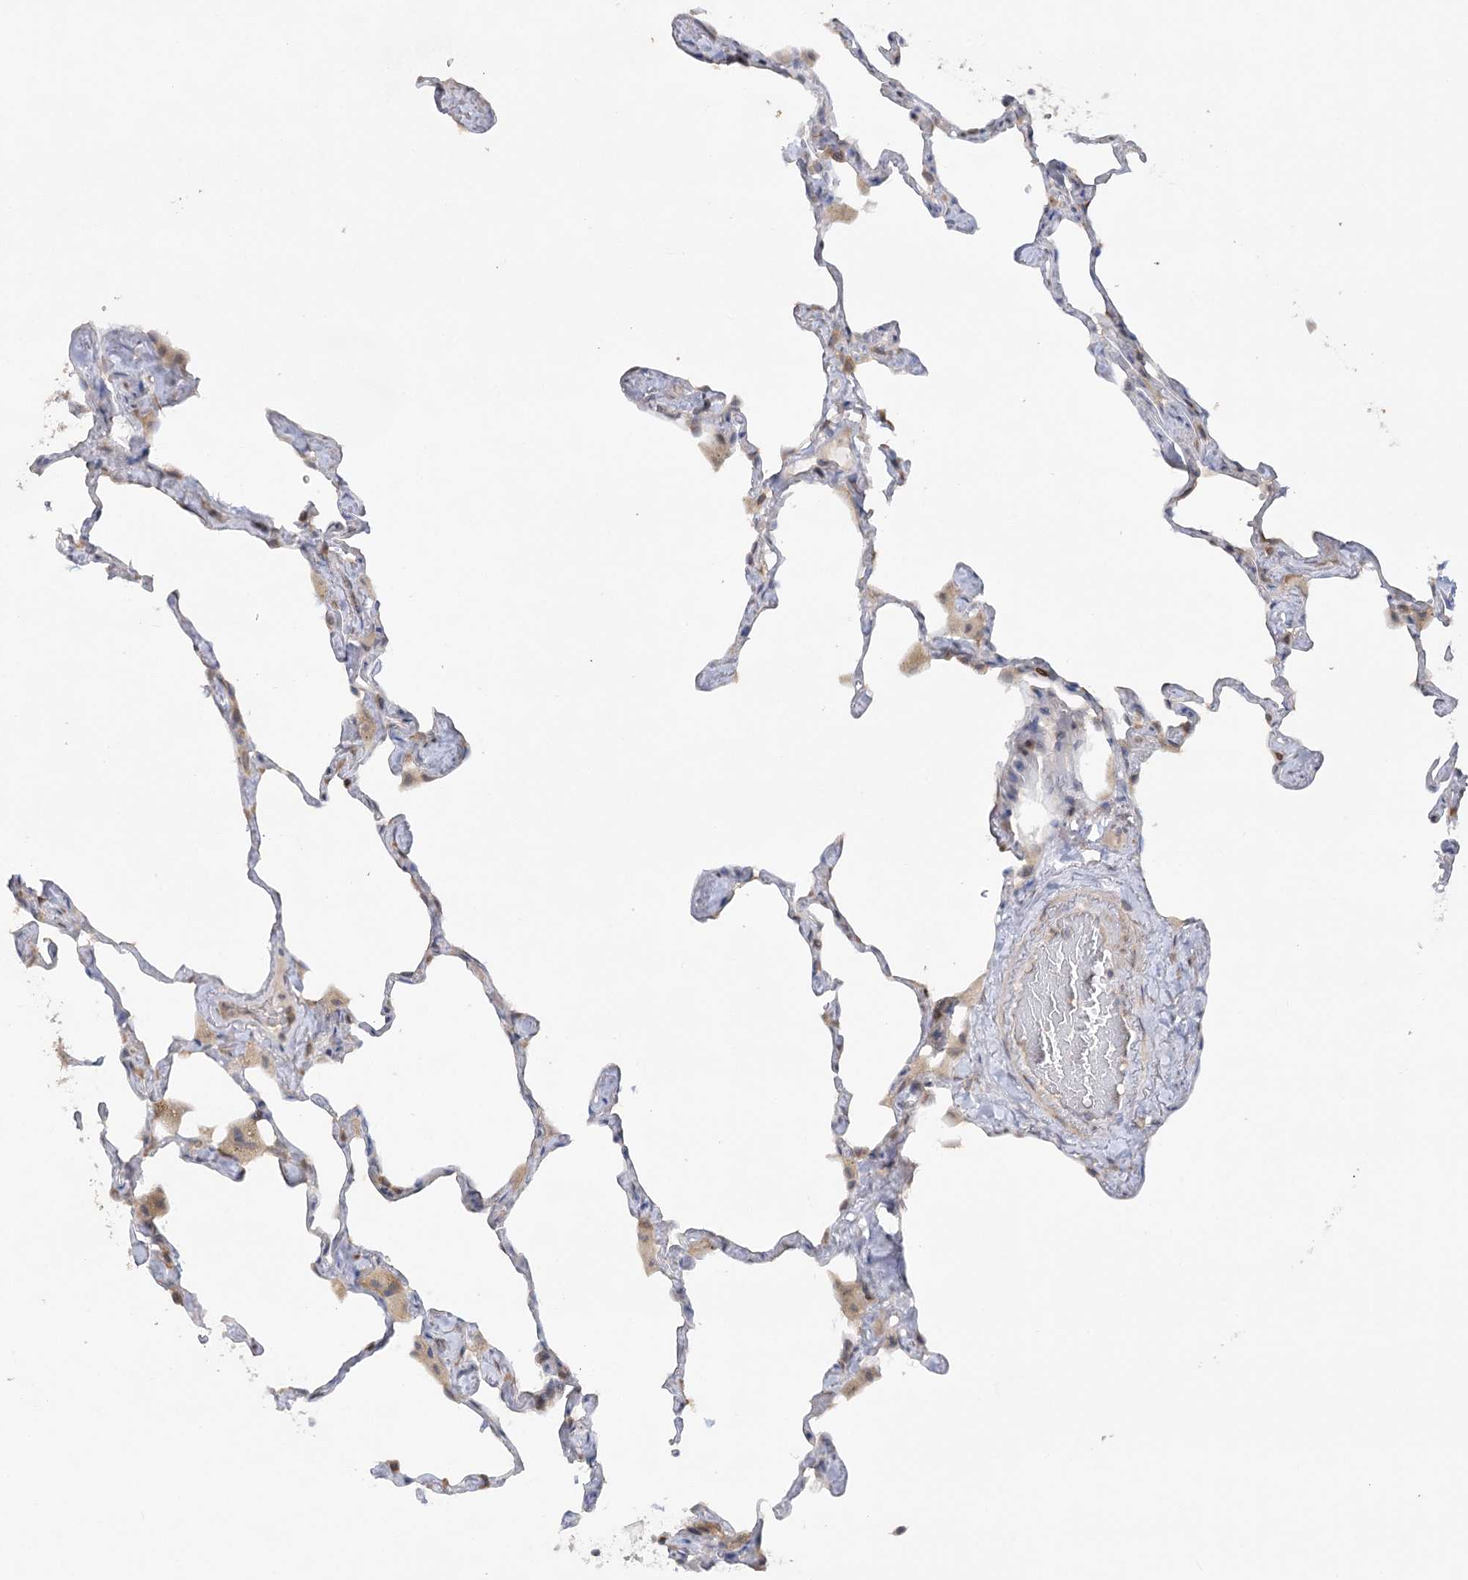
{"staining": {"intensity": "weak", "quantity": "<25%", "location": "cytoplasmic/membranous"}, "tissue": "lung", "cell_type": "Alveolar cells", "image_type": "normal", "snomed": [{"axis": "morphology", "description": "Normal tissue, NOS"}, {"axis": "topography", "description": "Lung"}], "caption": "Alveolar cells show no significant expression in unremarkable lung. (Stains: DAB (3,3'-diaminobenzidine) IHC with hematoxylin counter stain, Microscopy: brightfield microscopy at high magnification).", "gene": "TRAF3IP1", "patient": {"sex": "male", "age": 65}}